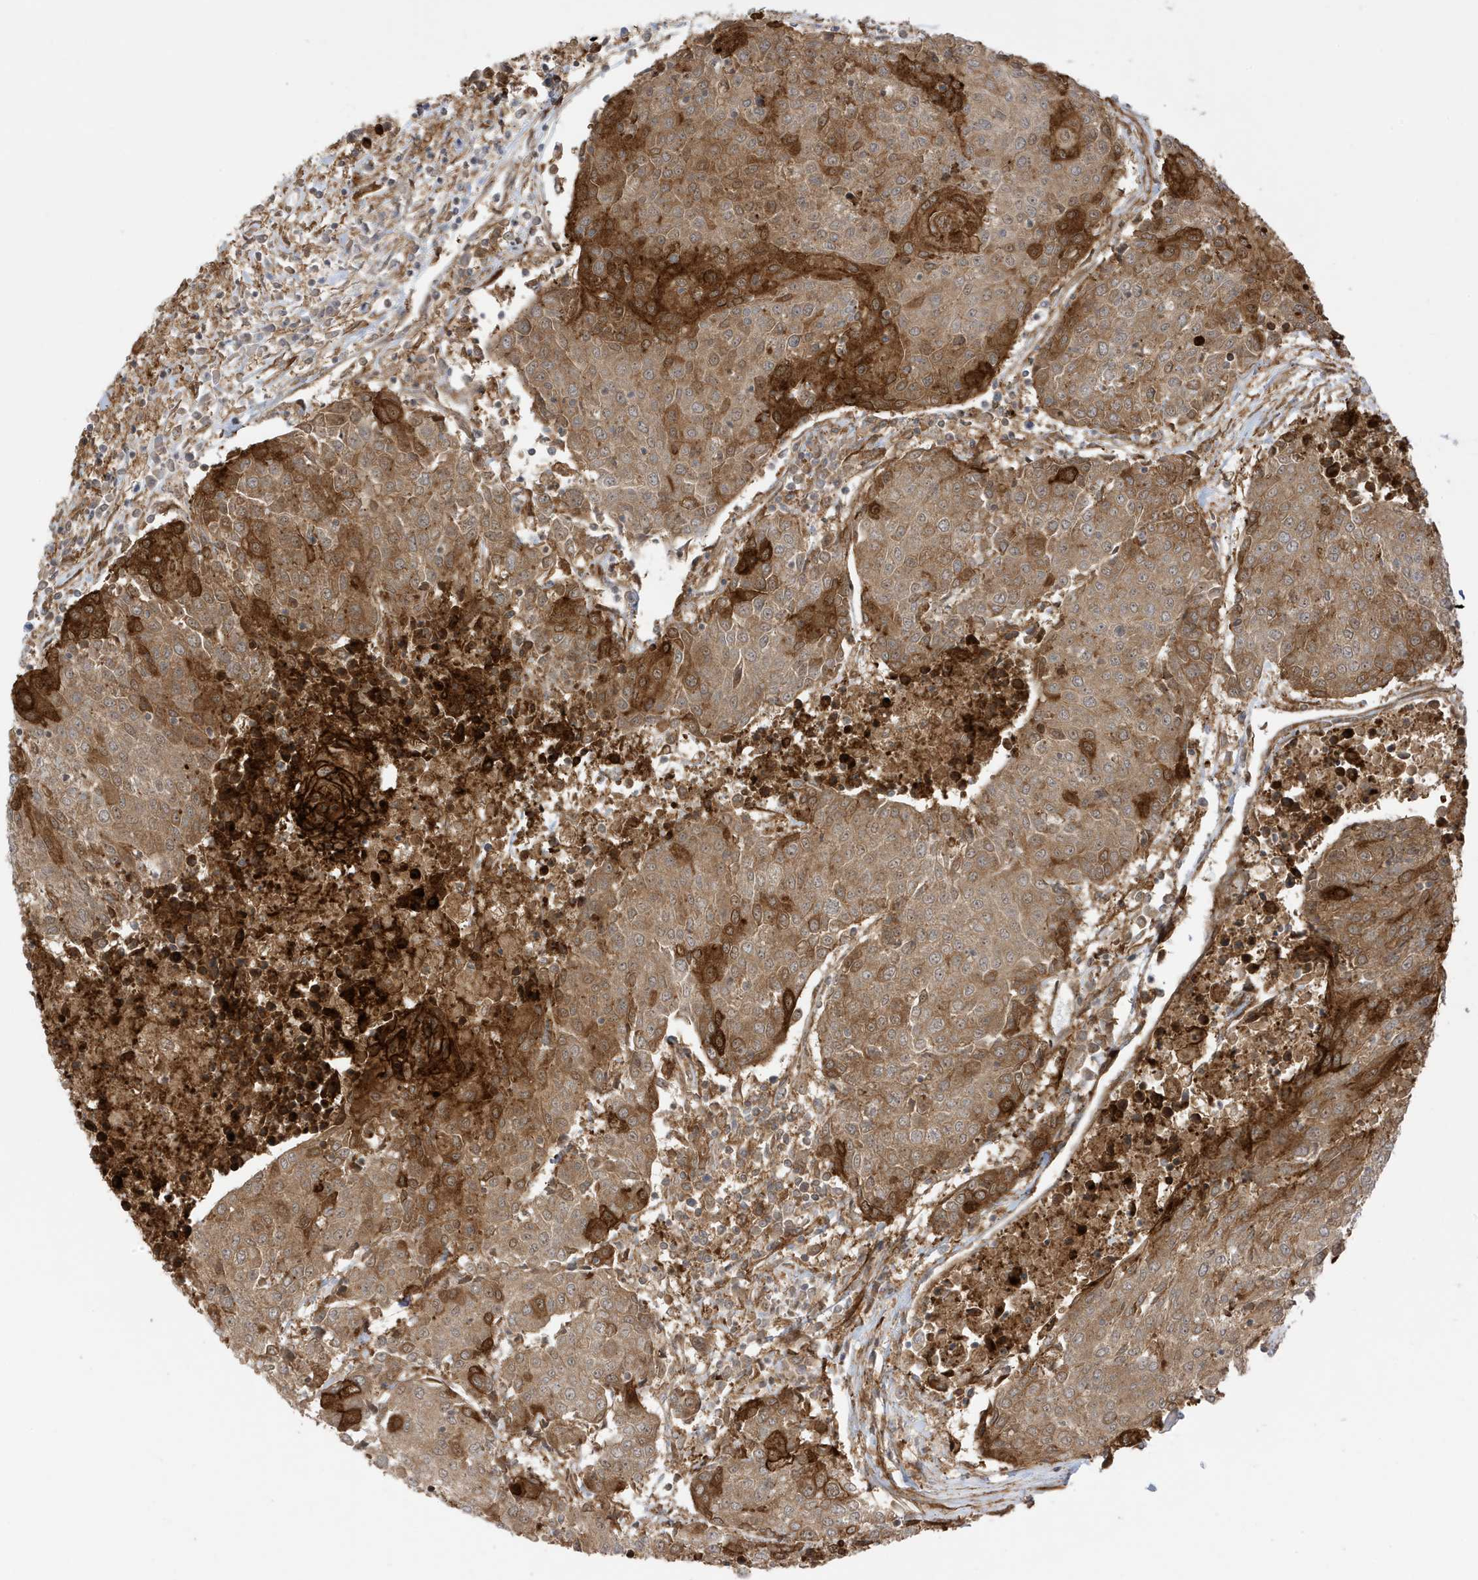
{"staining": {"intensity": "strong", "quantity": "25%-75%", "location": "cytoplasmic/membranous"}, "tissue": "urothelial cancer", "cell_type": "Tumor cells", "image_type": "cancer", "snomed": [{"axis": "morphology", "description": "Urothelial carcinoma, High grade"}, {"axis": "topography", "description": "Urinary bladder"}], "caption": "High-grade urothelial carcinoma stained with a brown dye demonstrates strong cytoplasmic/membranous positive expression in approximately 25%-75% of tumor cells.", "gene": "CDC42EP3", "patient": {"sex": "female", "age": 85}}